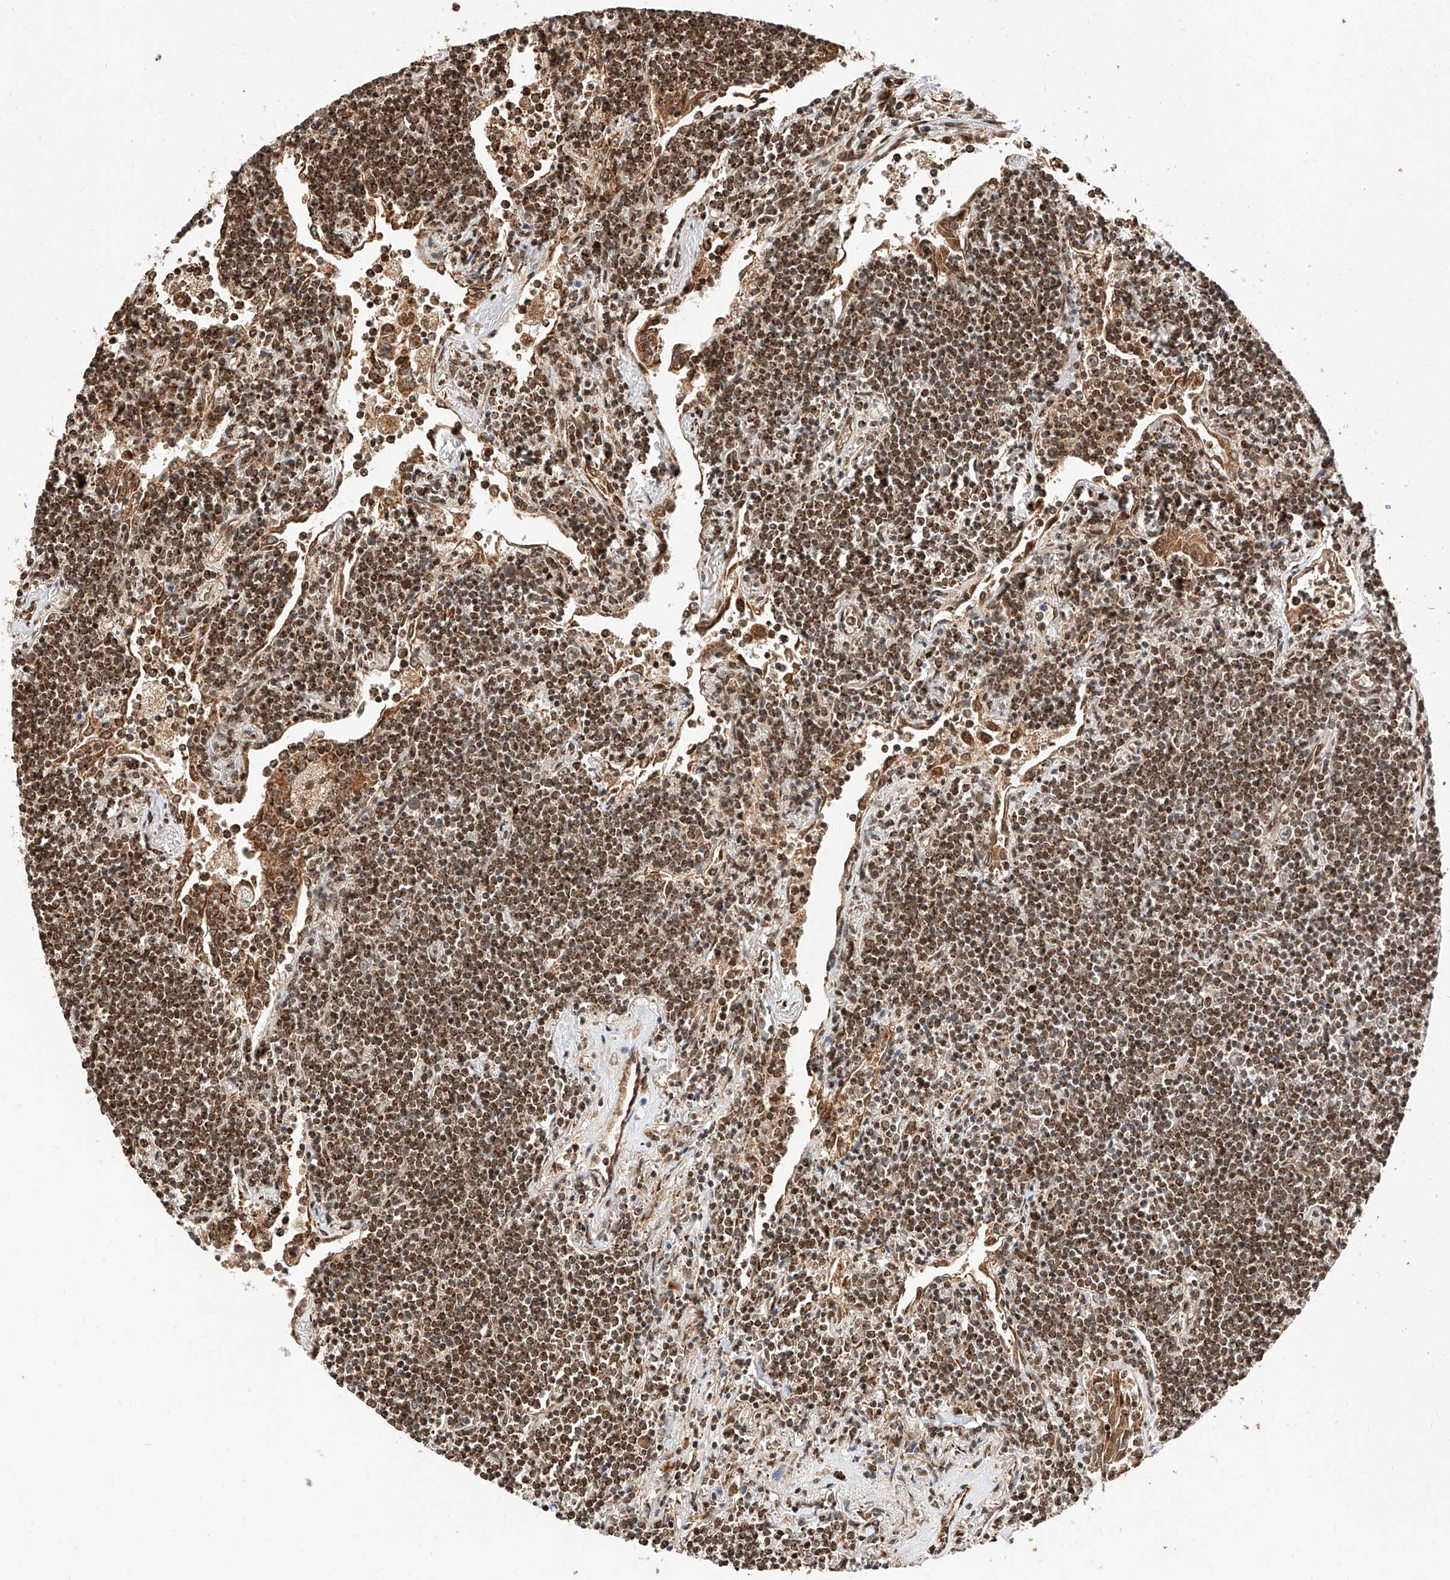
{"staining": {"intensity": "strong", "quantity": ">75%", "location": "cytoplasmic/membranous,nuclear"}, "tissue": "lymphoma", "cell_type": "Tumor cells", "image_type": "cancer", "snomed": [{"axis": "morphology", "description": "Malignant lymphoma, non-Hodgkin's type, Low grade"}, {"axis": "topography", "description": "Lung"}], "caption": "An immunohistochemistry micrograph of neoplastic tissue is shown. Protein staining in brown highlights strong cytoplasmic/membranous and nuclear positivity in low-grade malignant lymphoma, non-Hodgkin's type within tumor cells.", "gene": "THTPA", "patient": {"sex": "female", "age": 71}}